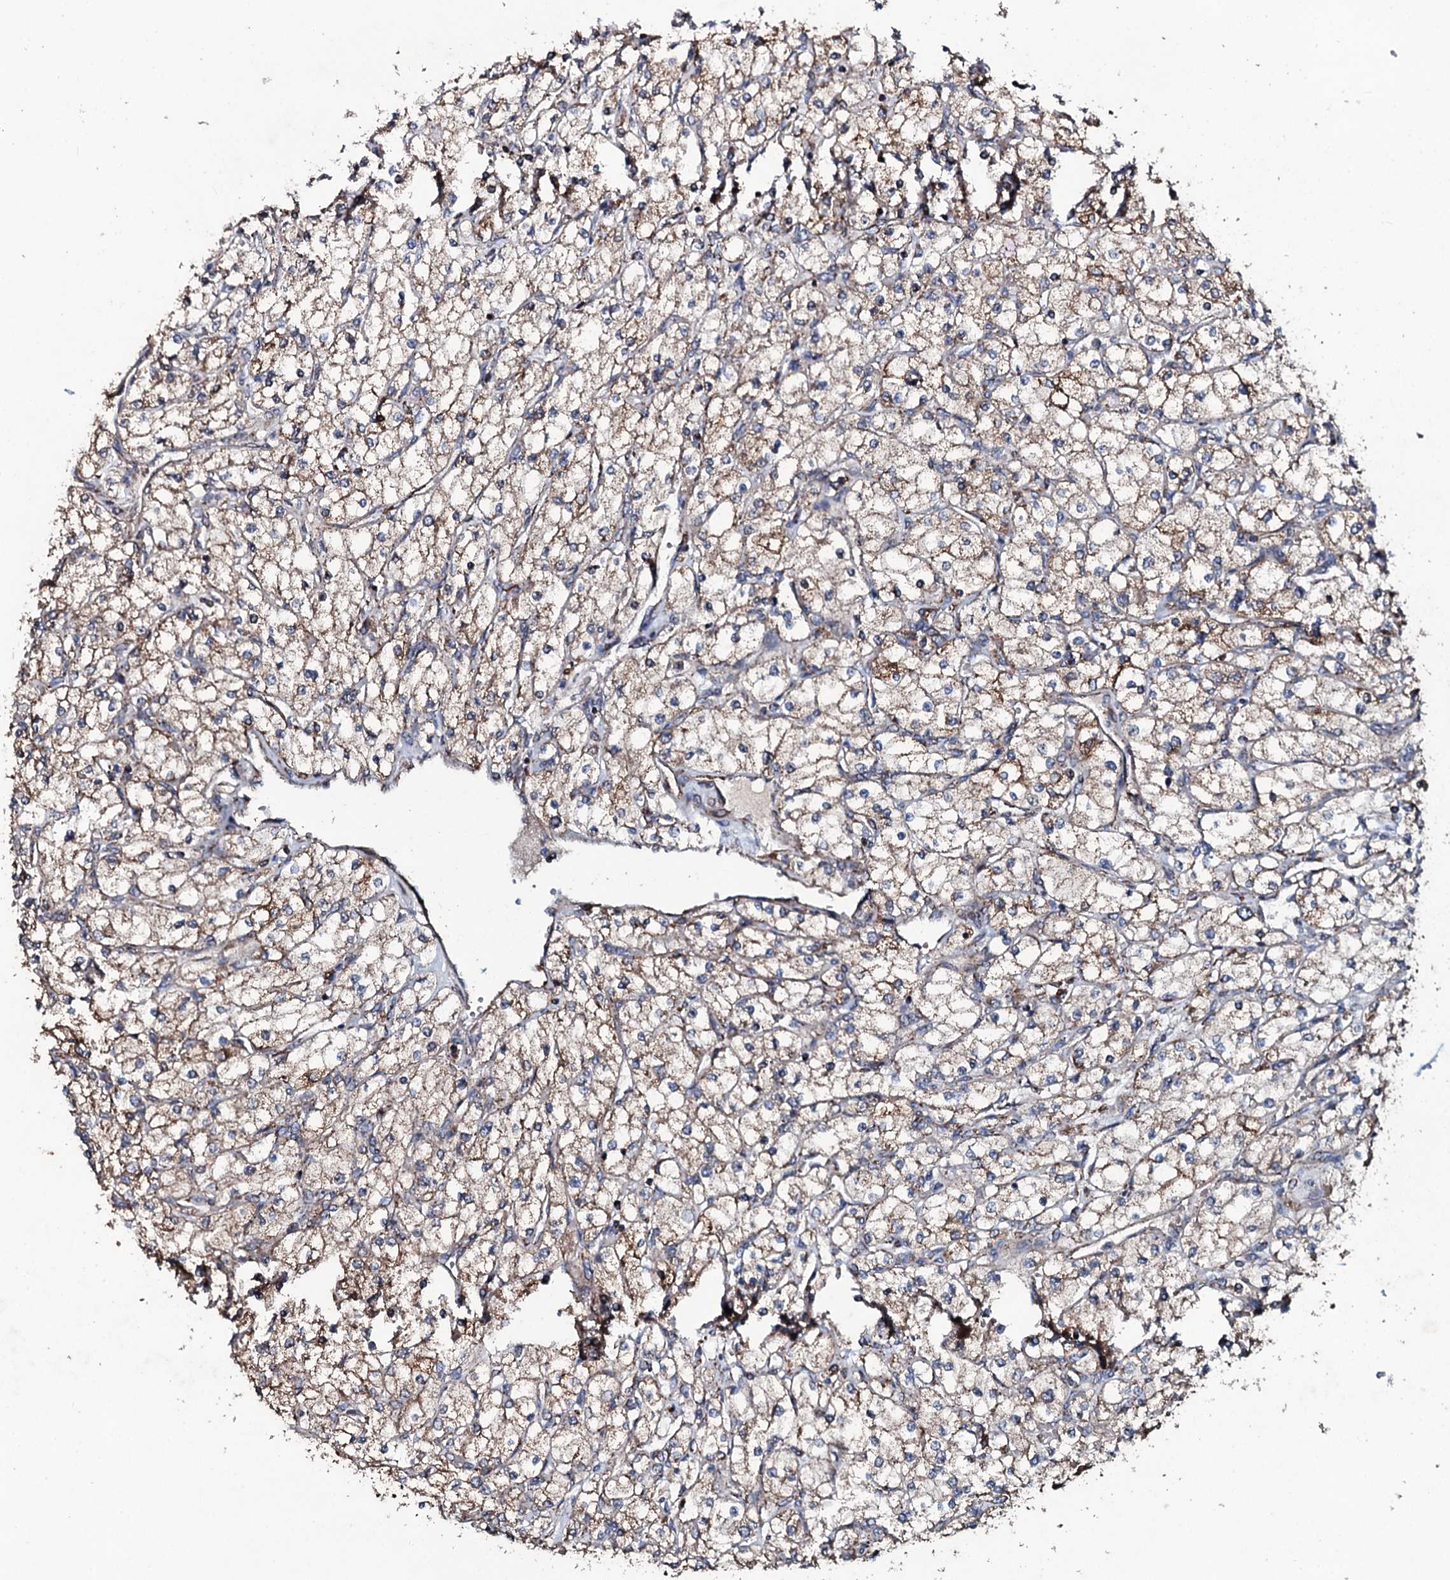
{"staining": {"intensity": "weak", "quantity": ">75%", "location": "cytoplasmic/membranous"}, "tissue": "renal cancer", "cell_type": "Tumor cells", "image_type": "cancer", "snomed": [{"axis": "morphology", "description": "Adenocarcinoma, NOS"}, {"axis": "topography", "description": "Kidney"}], "caption": "Renal cancer (adenocarcinoma) tissue exhibits weak cytoplasmic/membranous staining in about >75% of tumor cells", "gene": "DYNC2I2", "patient": {"sex": "male", "age": 80}}